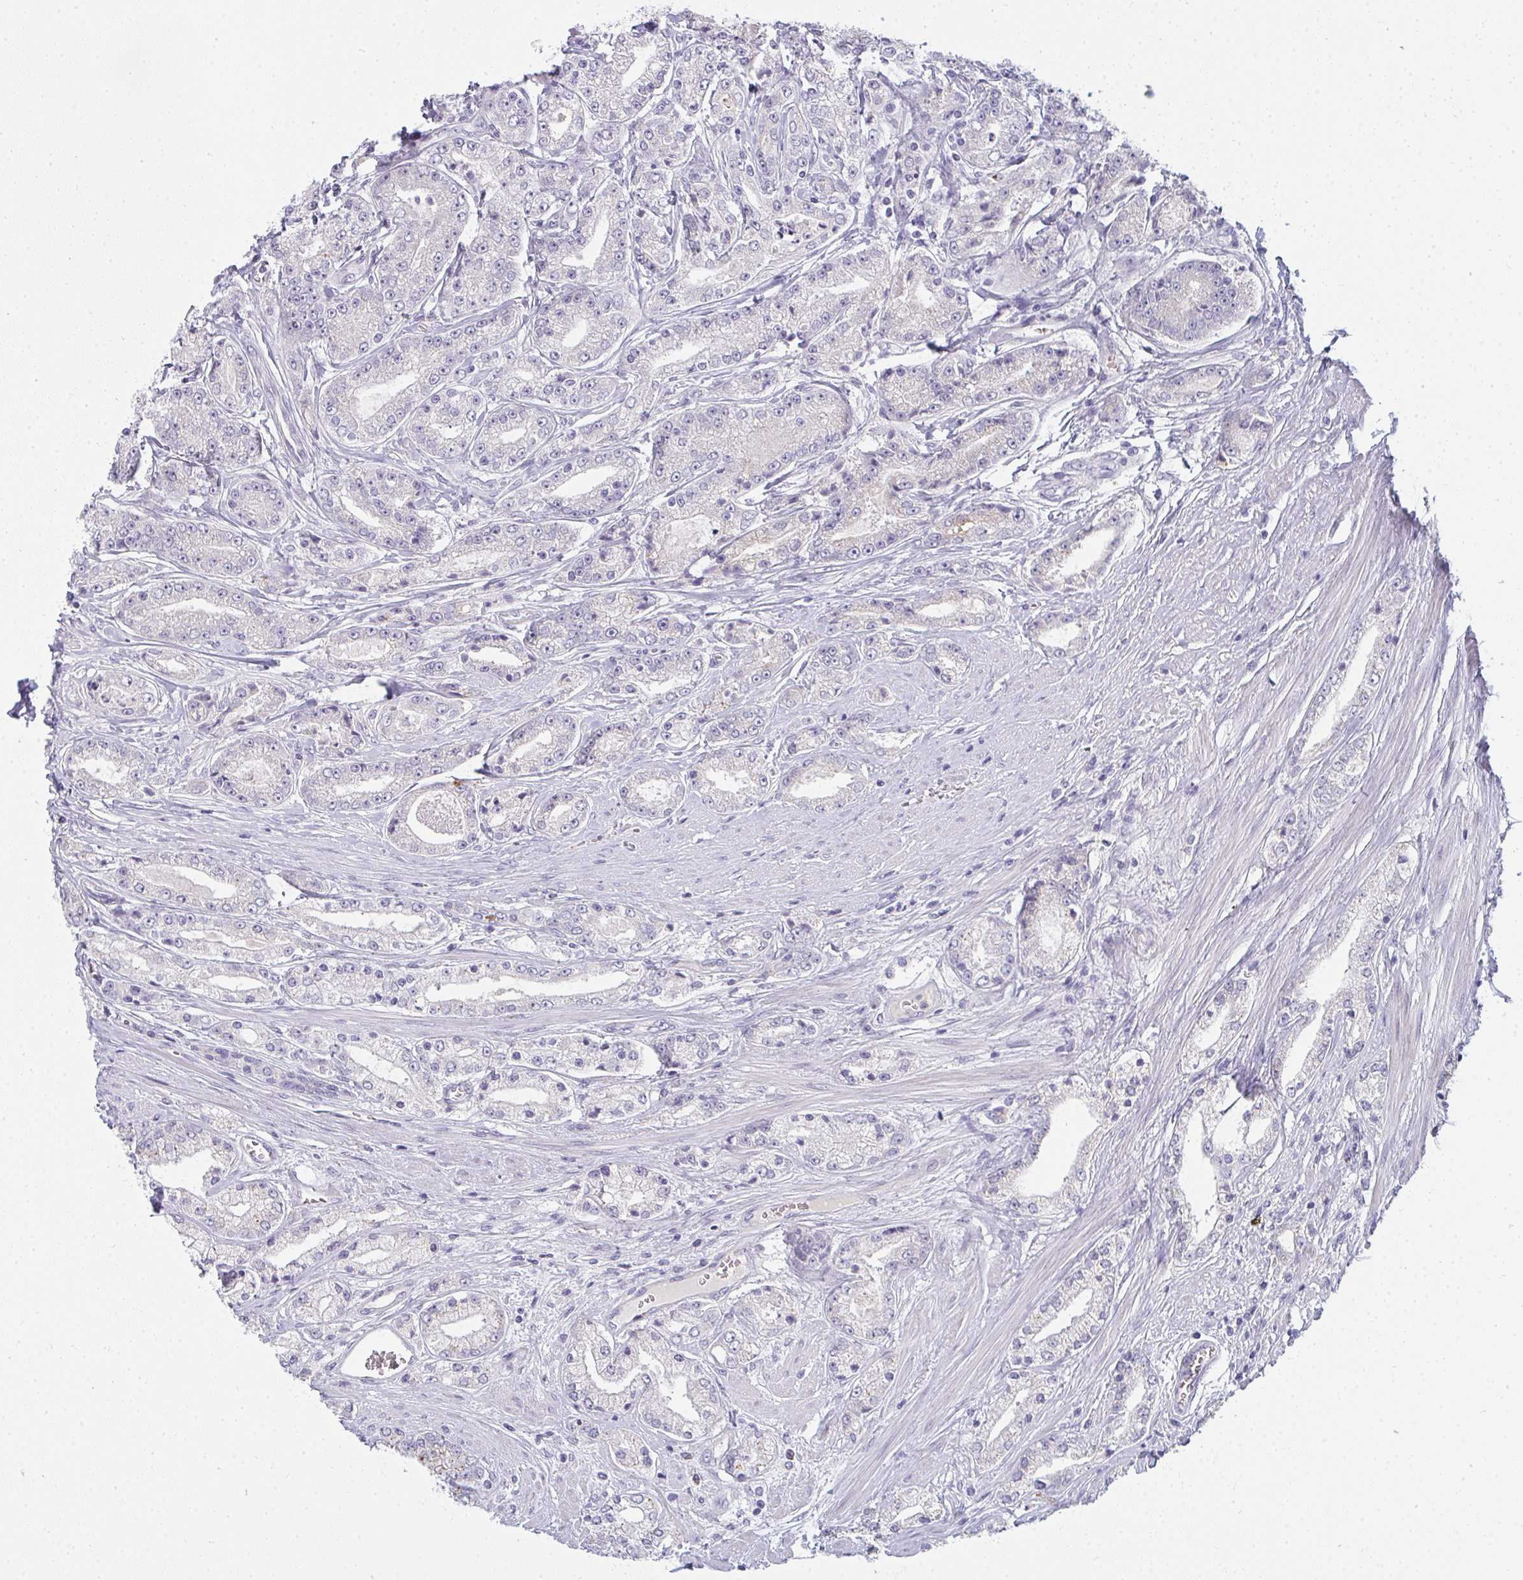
{"staining": {"intensity": "negative", "quantity": "none", "location": "none"}, "tissue": "prostate cancer", "cell_type": "Tumor cells", "image_type": "cancer", "snomed": [{"axis": "morphology", "description": "Adenocarcinoma, High grade"}, {"axis": "topography", "description": "Prostate"}], "caption": "Tumor cells show no significant protein staining in adenocarcinoma (high-grade) (prostate). (Brightfield microscopy of DAB immunohistochemistry (IHC) at high magnification).", "gene": "SHB", "patient": {"sex": "male", "age": 66}}